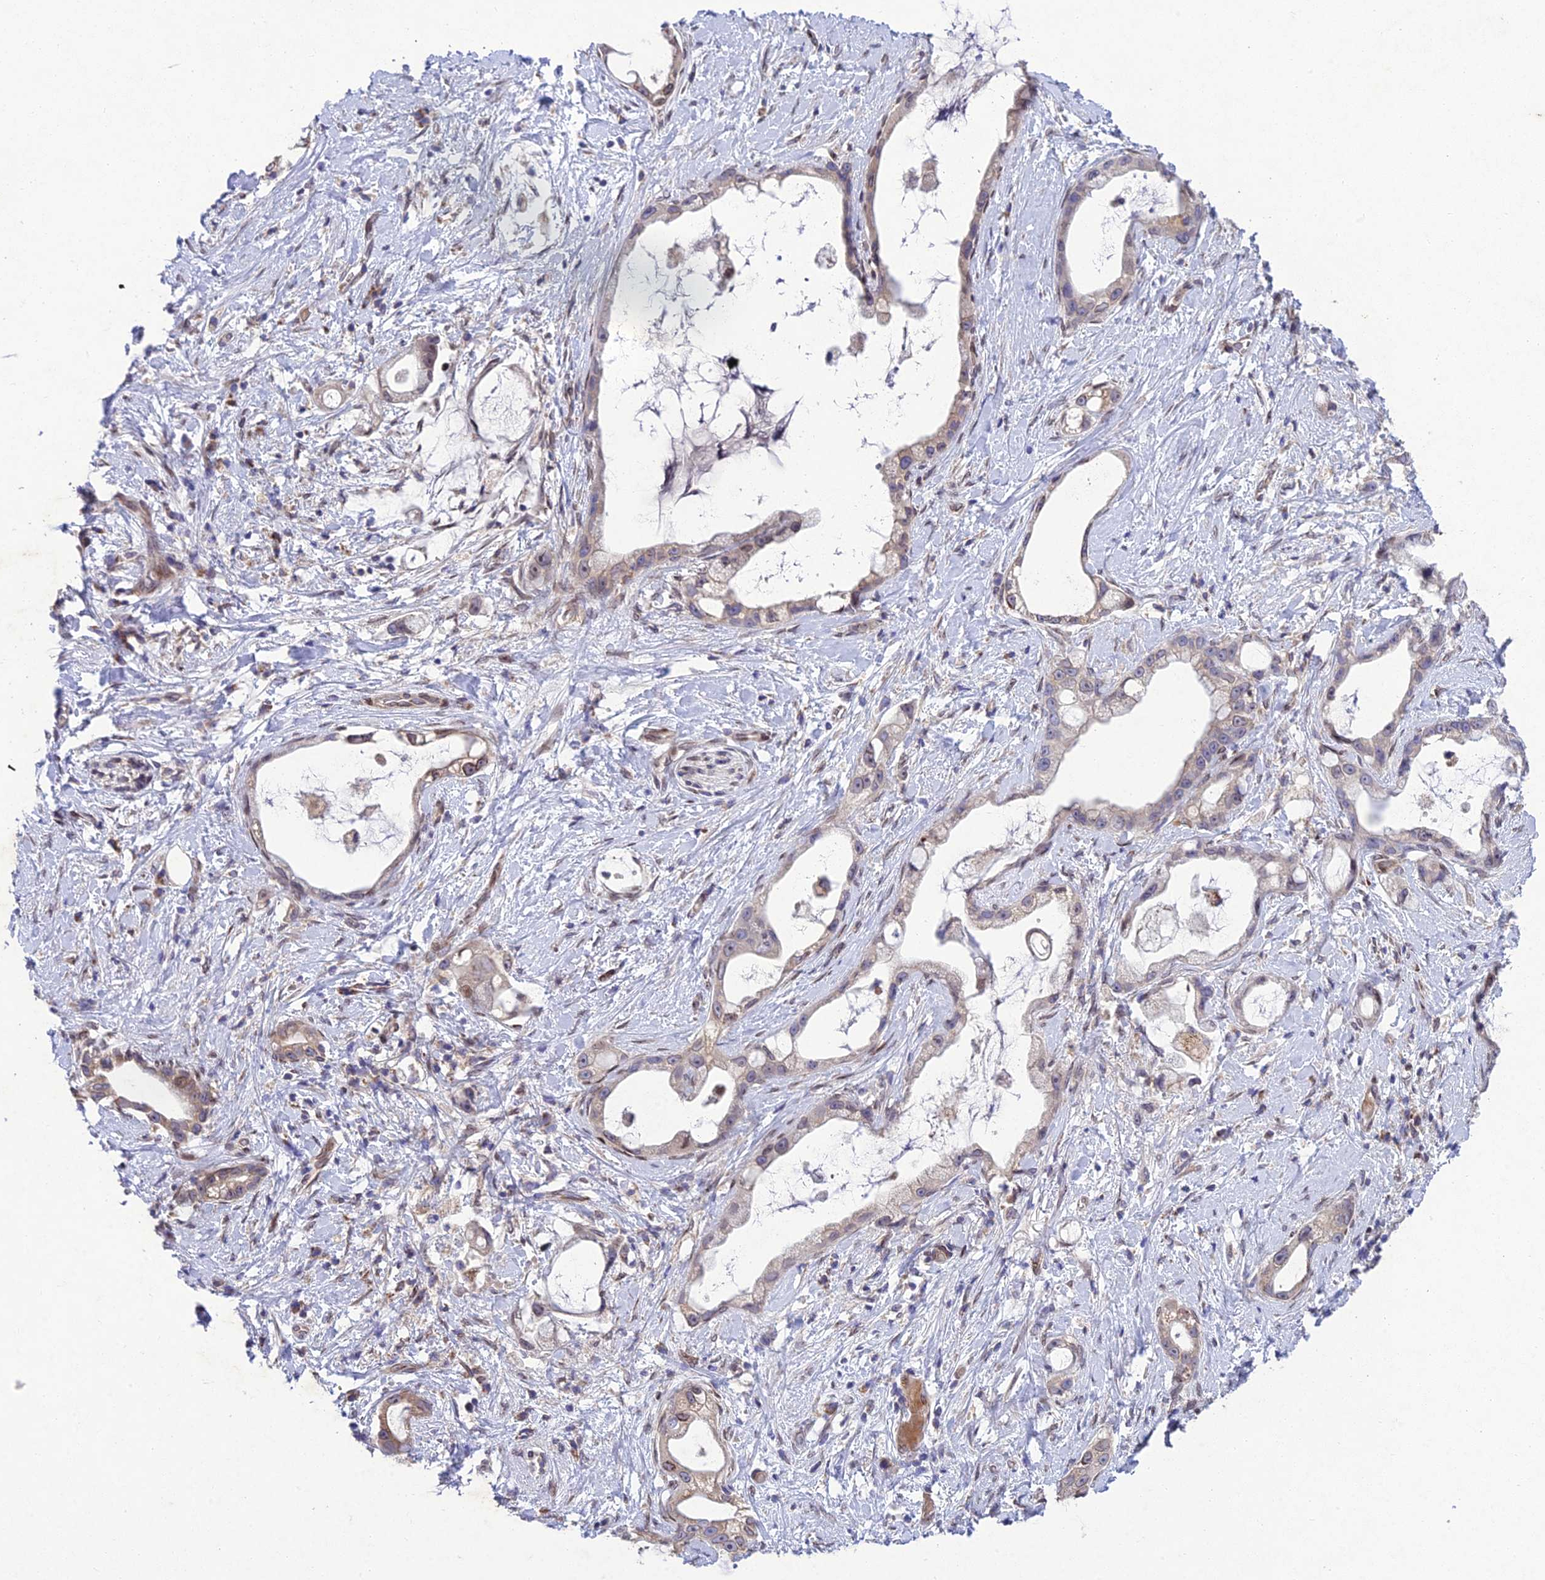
{"staining": {"intensity": "weak", "quantity": "<25%", "location": "cytoplasmic/membranous,nuclear"}, "tissue": "stomach cancer", "cell_type": "Tumor cells", "image_type": "cancer", "snomed": [{"axis": "morphology", "description": "Adenocarcinoma, NOS"}, {"axis": "topography", "description": "Stomach"}], "caption": "High magnification brightfield microscopy of stomach cancer (adenocarcinoma) stained with DAB (3,3'-diaminobenzidine) (brown) and counterstained with hematoxylin (blue): tumor cells show no significant expression.", "gene": "MGAT2", "patient": {"sex": "male", "age": 55}}